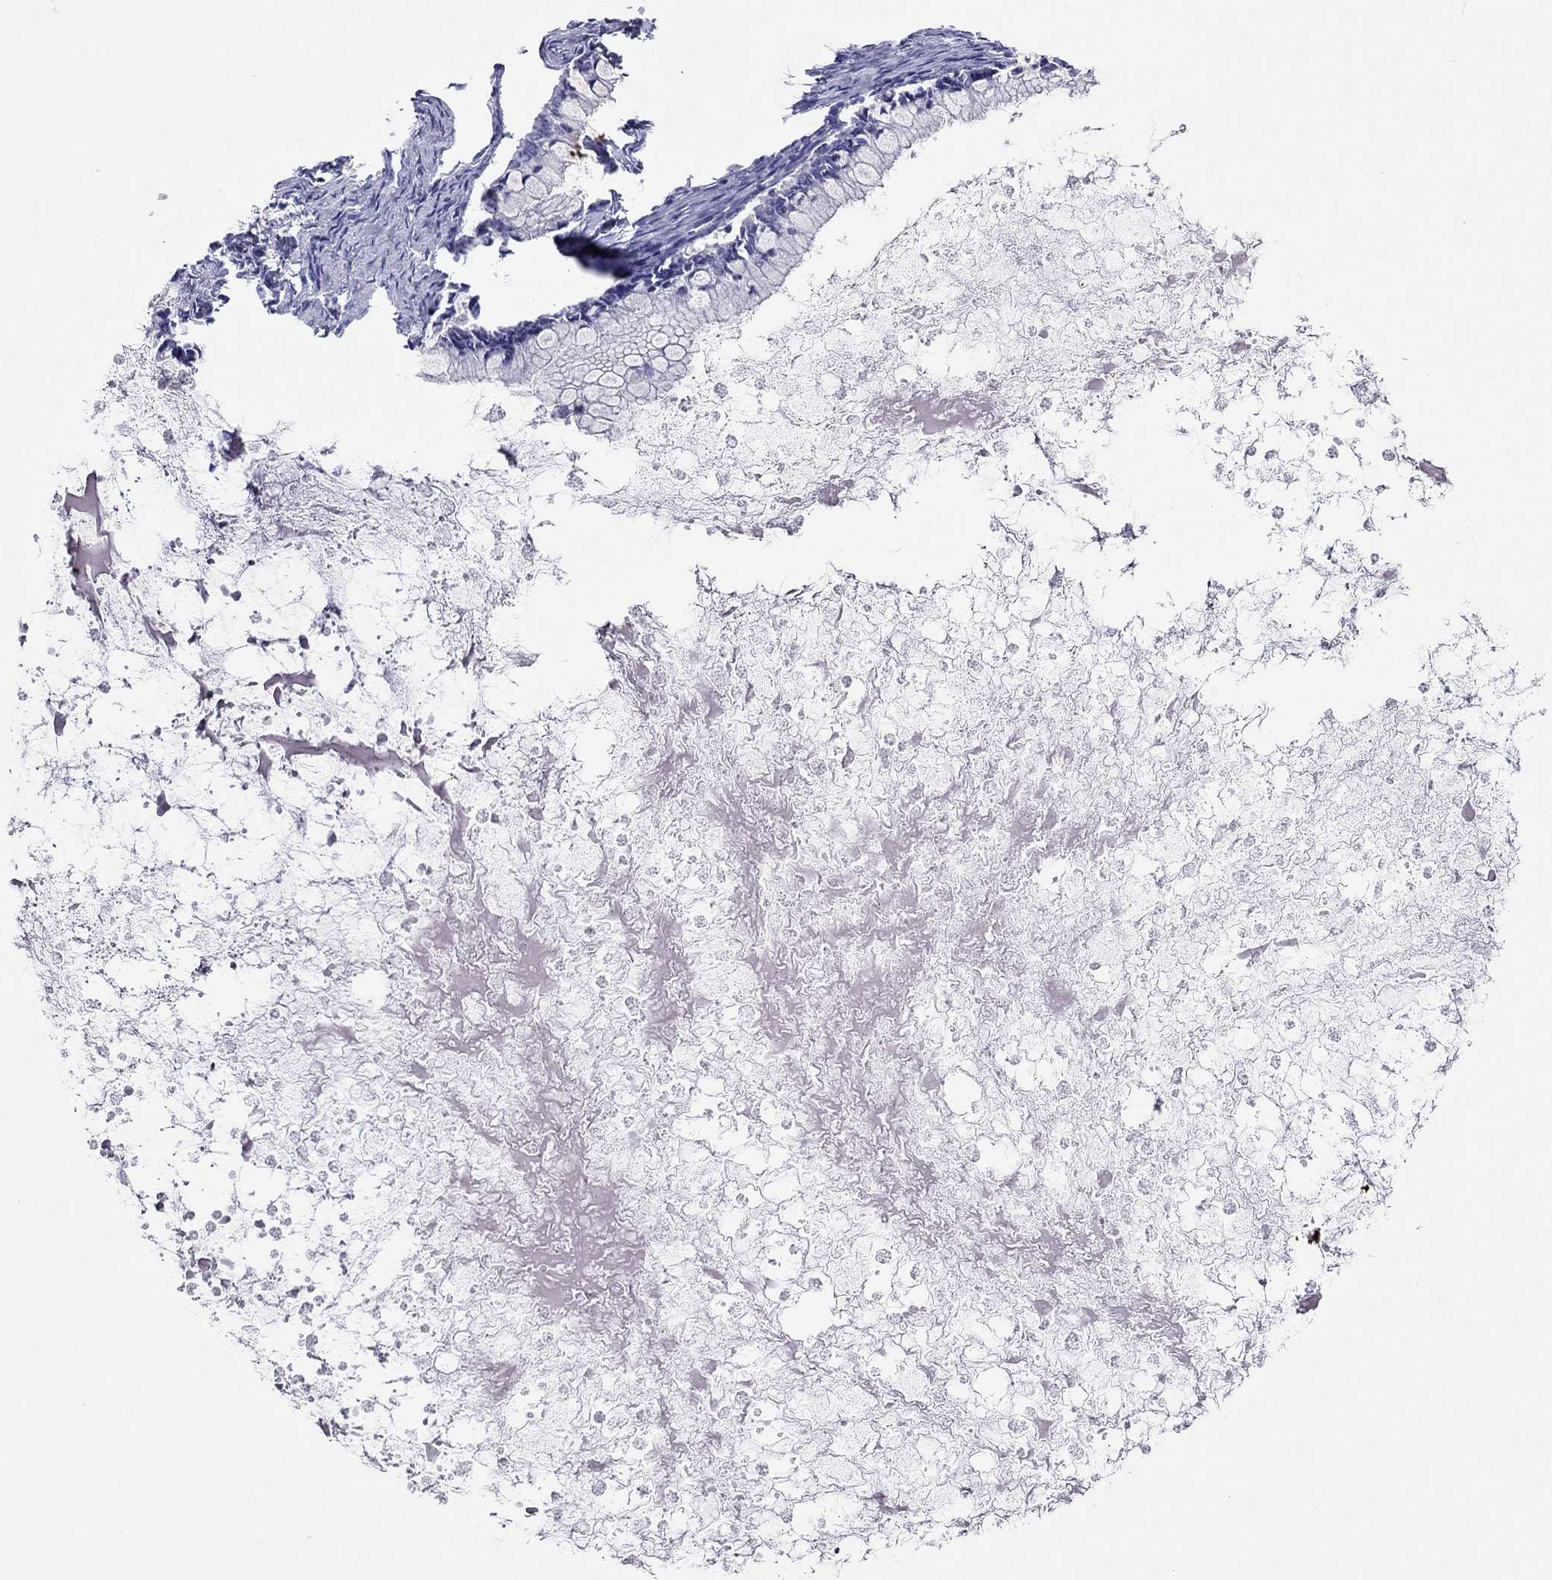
{"staining": {"intensity": "negative", "quantity": "none", "location": "none"}, "tissue": "ovarian cancer", "cell_type": "Tumor cells", "image_type": "cancer", "snomed": [{"axis": "morphology", "description": "Cystadenocarcinoma, mucinous, NOS"}, {"axis": "topography", "description": "Ovary"}], "caption": "This micrograph is of mucinous cystadenocarcinoma (ovarian) stained with IHC to label a protein in brown with the nuclei are counter-stained blue. There is no positivity in tumor cells. (Stains: DAB (3,3'-diaminobenzidine) IHC with hematoxylin counter stain, Microscopy: brightfield microscopy at high magnification).", "gene": "MYMX", "patient": {"sex": "female", "age": 67}}